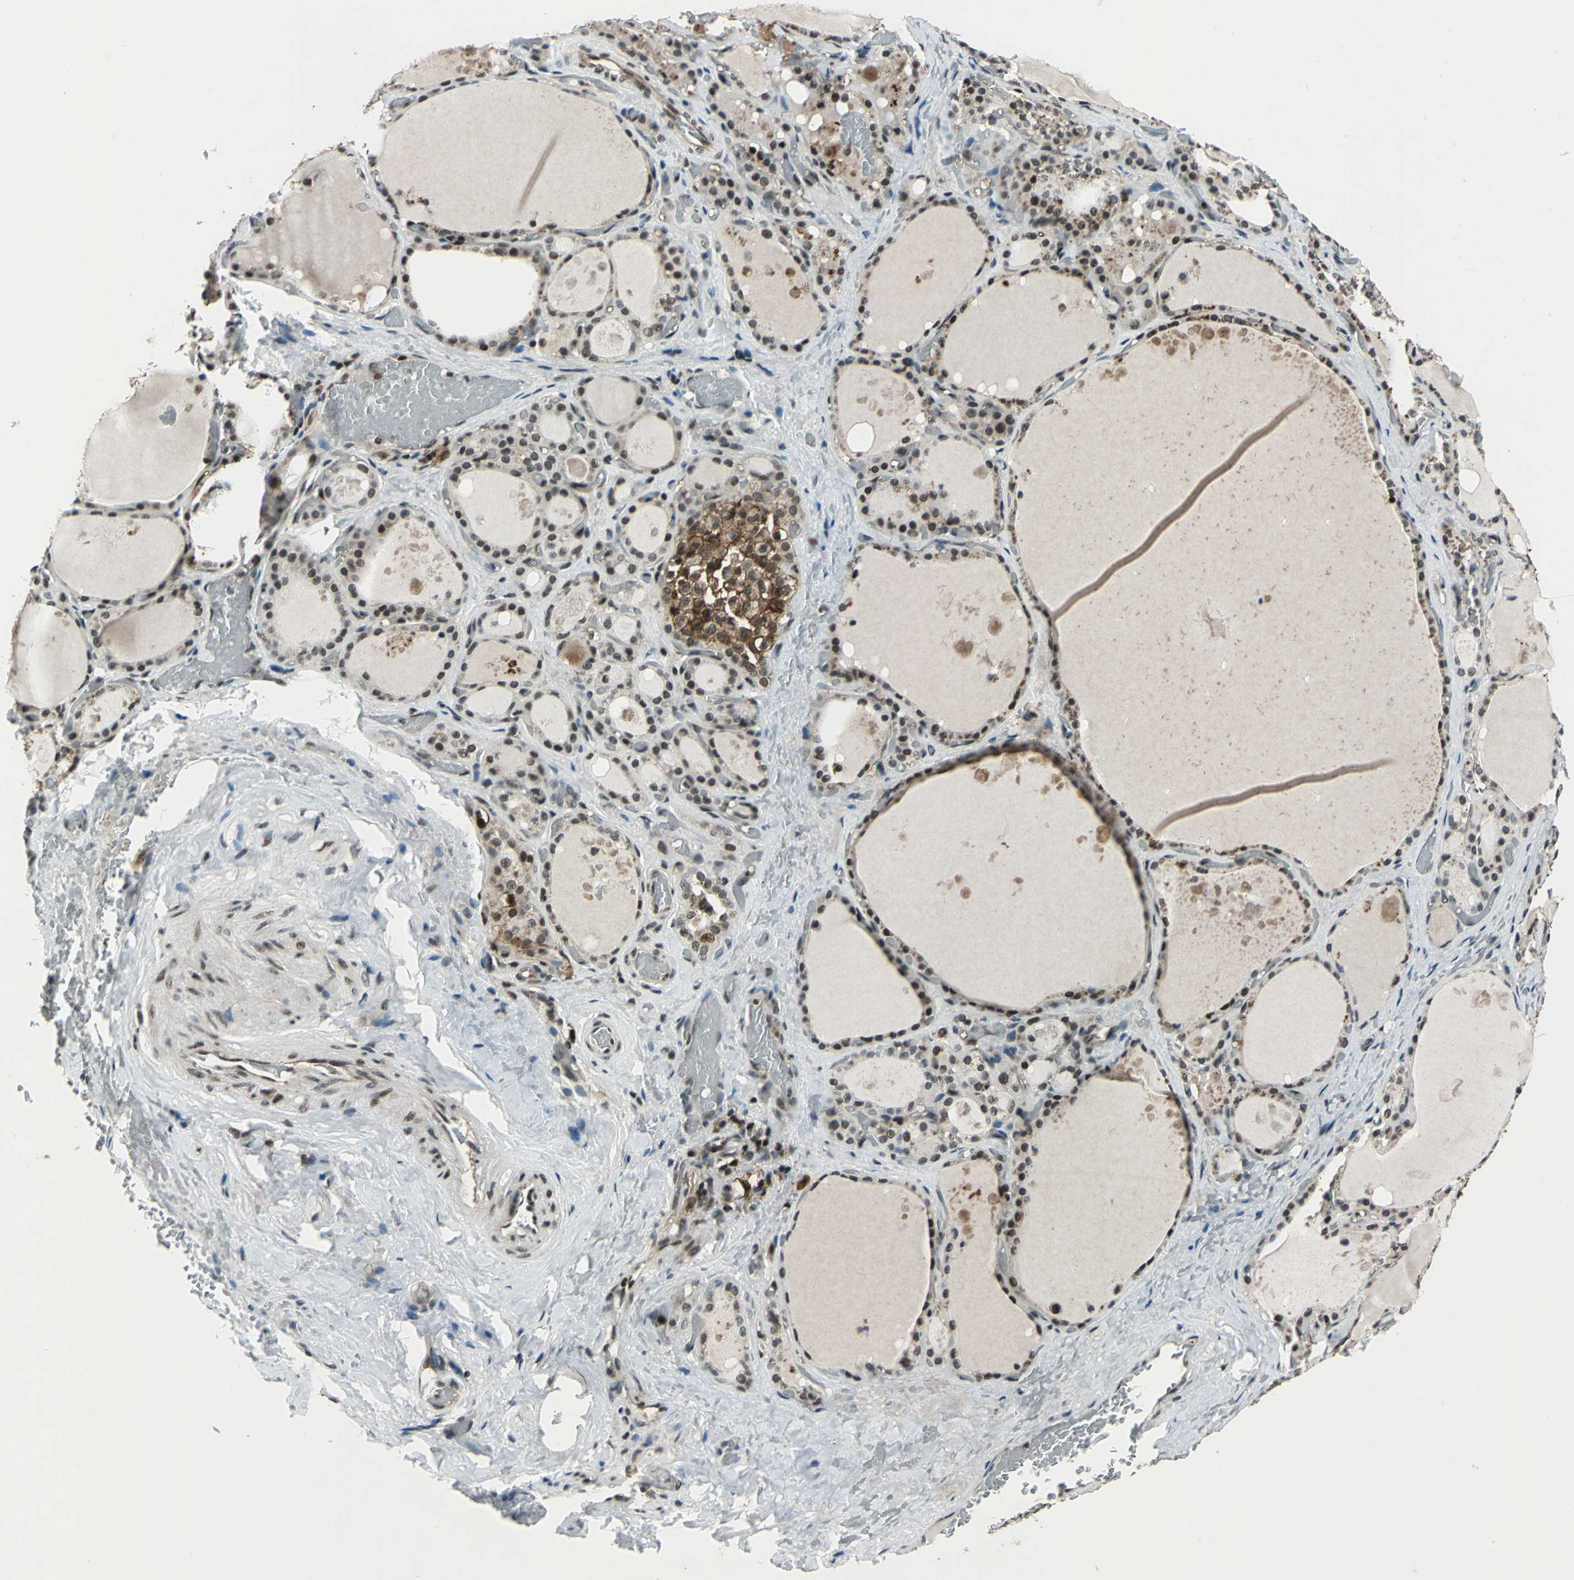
{"staining": {"intensity": "moderate", "quantity": "25%-75%", "location": "cytoplasmic/membranous,nuclear"}, "tissue": "thyroid gland", "cell_type": "Glandular cells", "image_type": "normal", "snomed": [{"axis": "morphology", "description": "Normal tissue, NOS"}, {"axis": "topography", "description": "Thyroid gland"}], "caption": "The histopathology image demonstrates a brown stain indicating the presence of a protein in the cytoplasmic/membranous,nuclear of glandular cells in thyroid gland. The staining was performed using DAB, with brown indicating positive protein expression. Nuclei are stained blue with hematoxylin.", "gene": "NR2C2", "patient": {"sex": "male", "age": 61}}